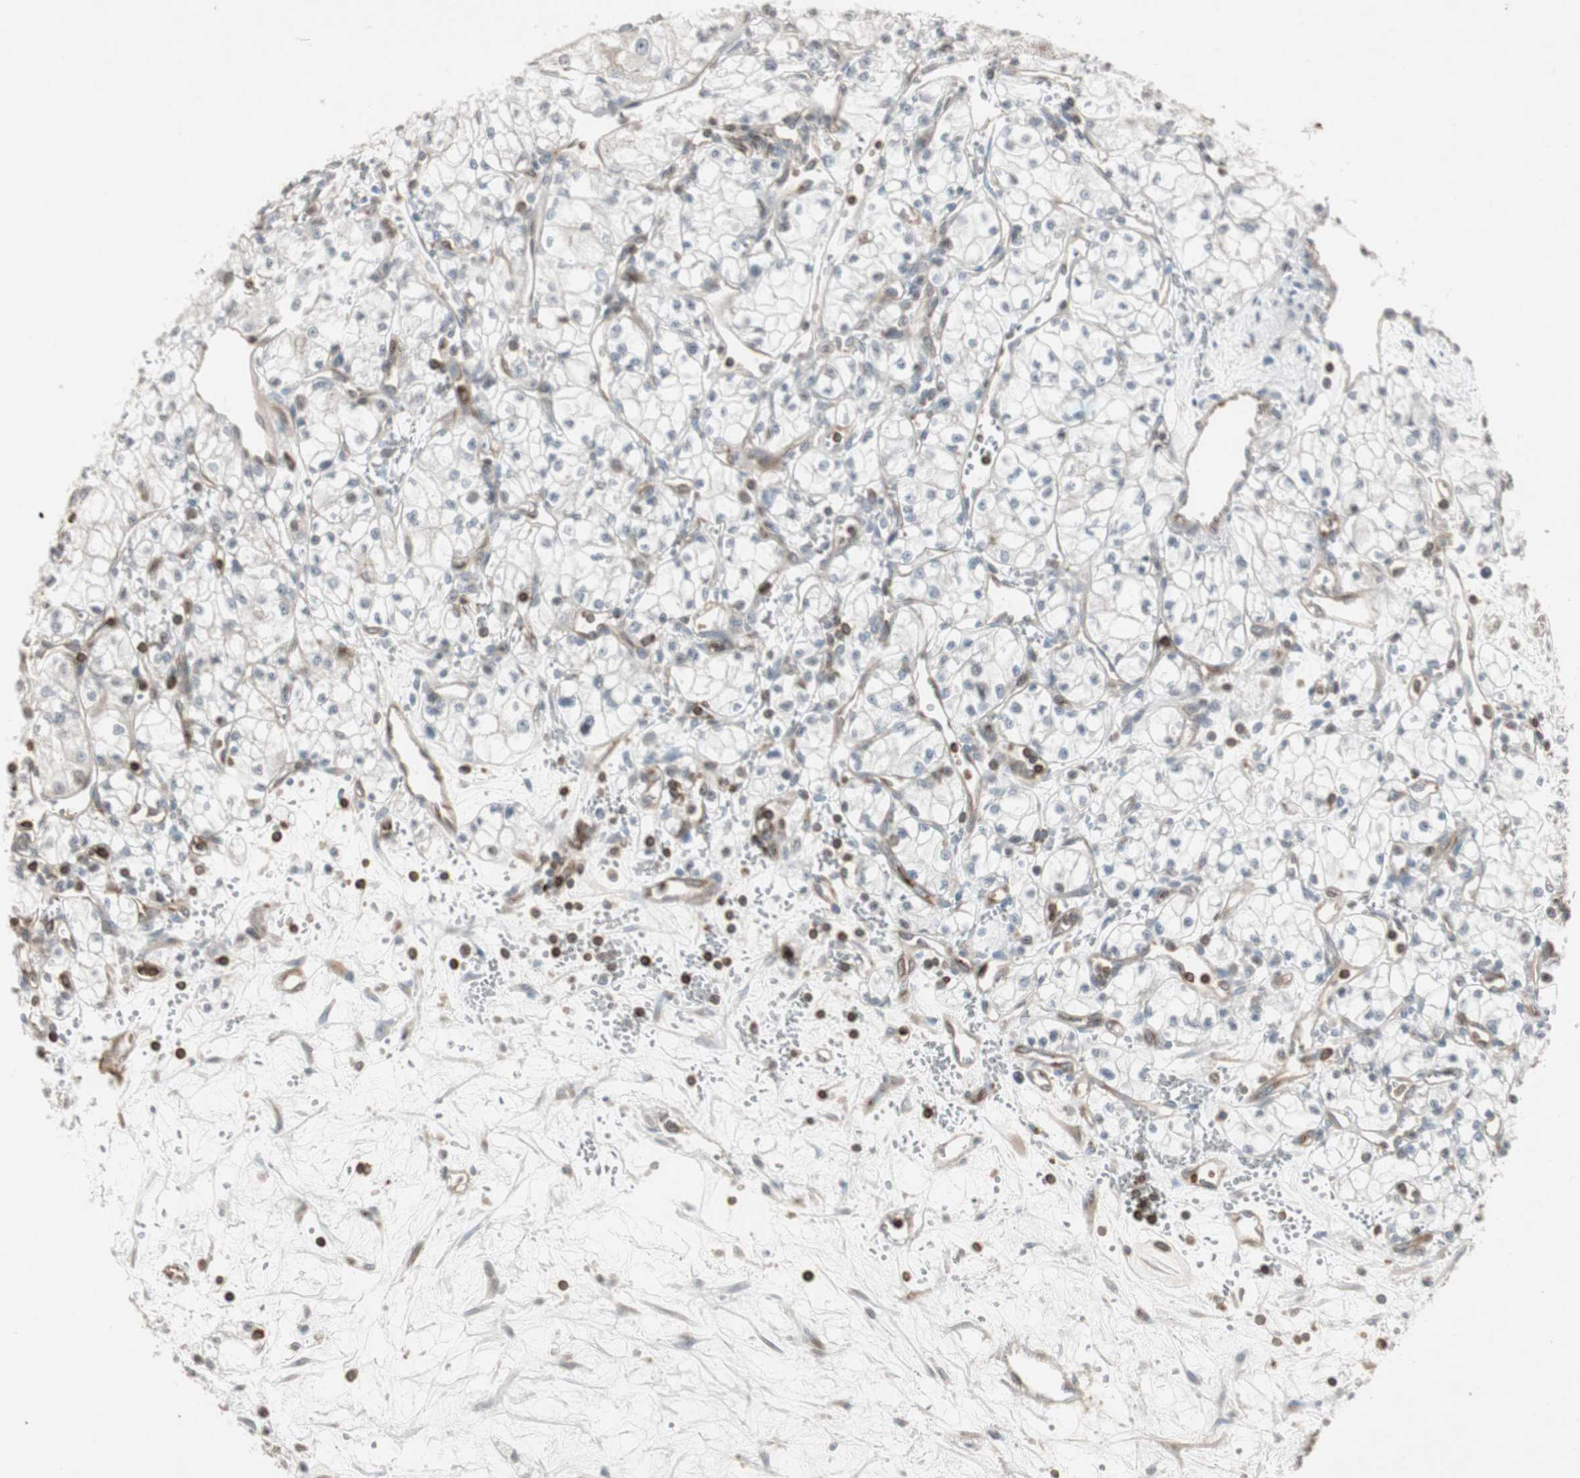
{"staining": {"intensity": "negative", "quantity": "none", "location": "none"}, "tissue": "renal cancer", "cell_type": "Tumor cells", "image_type": "cancer", "snomed": [{"axis": "morphology", "description": "Normal tissue, NOS"}, {"axis": "morphology", "description": "Adenocarcinoma, NOS"}, {"axis": "topography", "description": "Kidney"}], "caption": "High magnification brightfield microscopy of renal cancer (adenocarcinoma) stained with DAB (brown) and counterstained with hematoxylin (blue): tumor cells show no significant staining.", "gene": "ARHGEF1", "patient": {"sex": "male", "age": 59}}